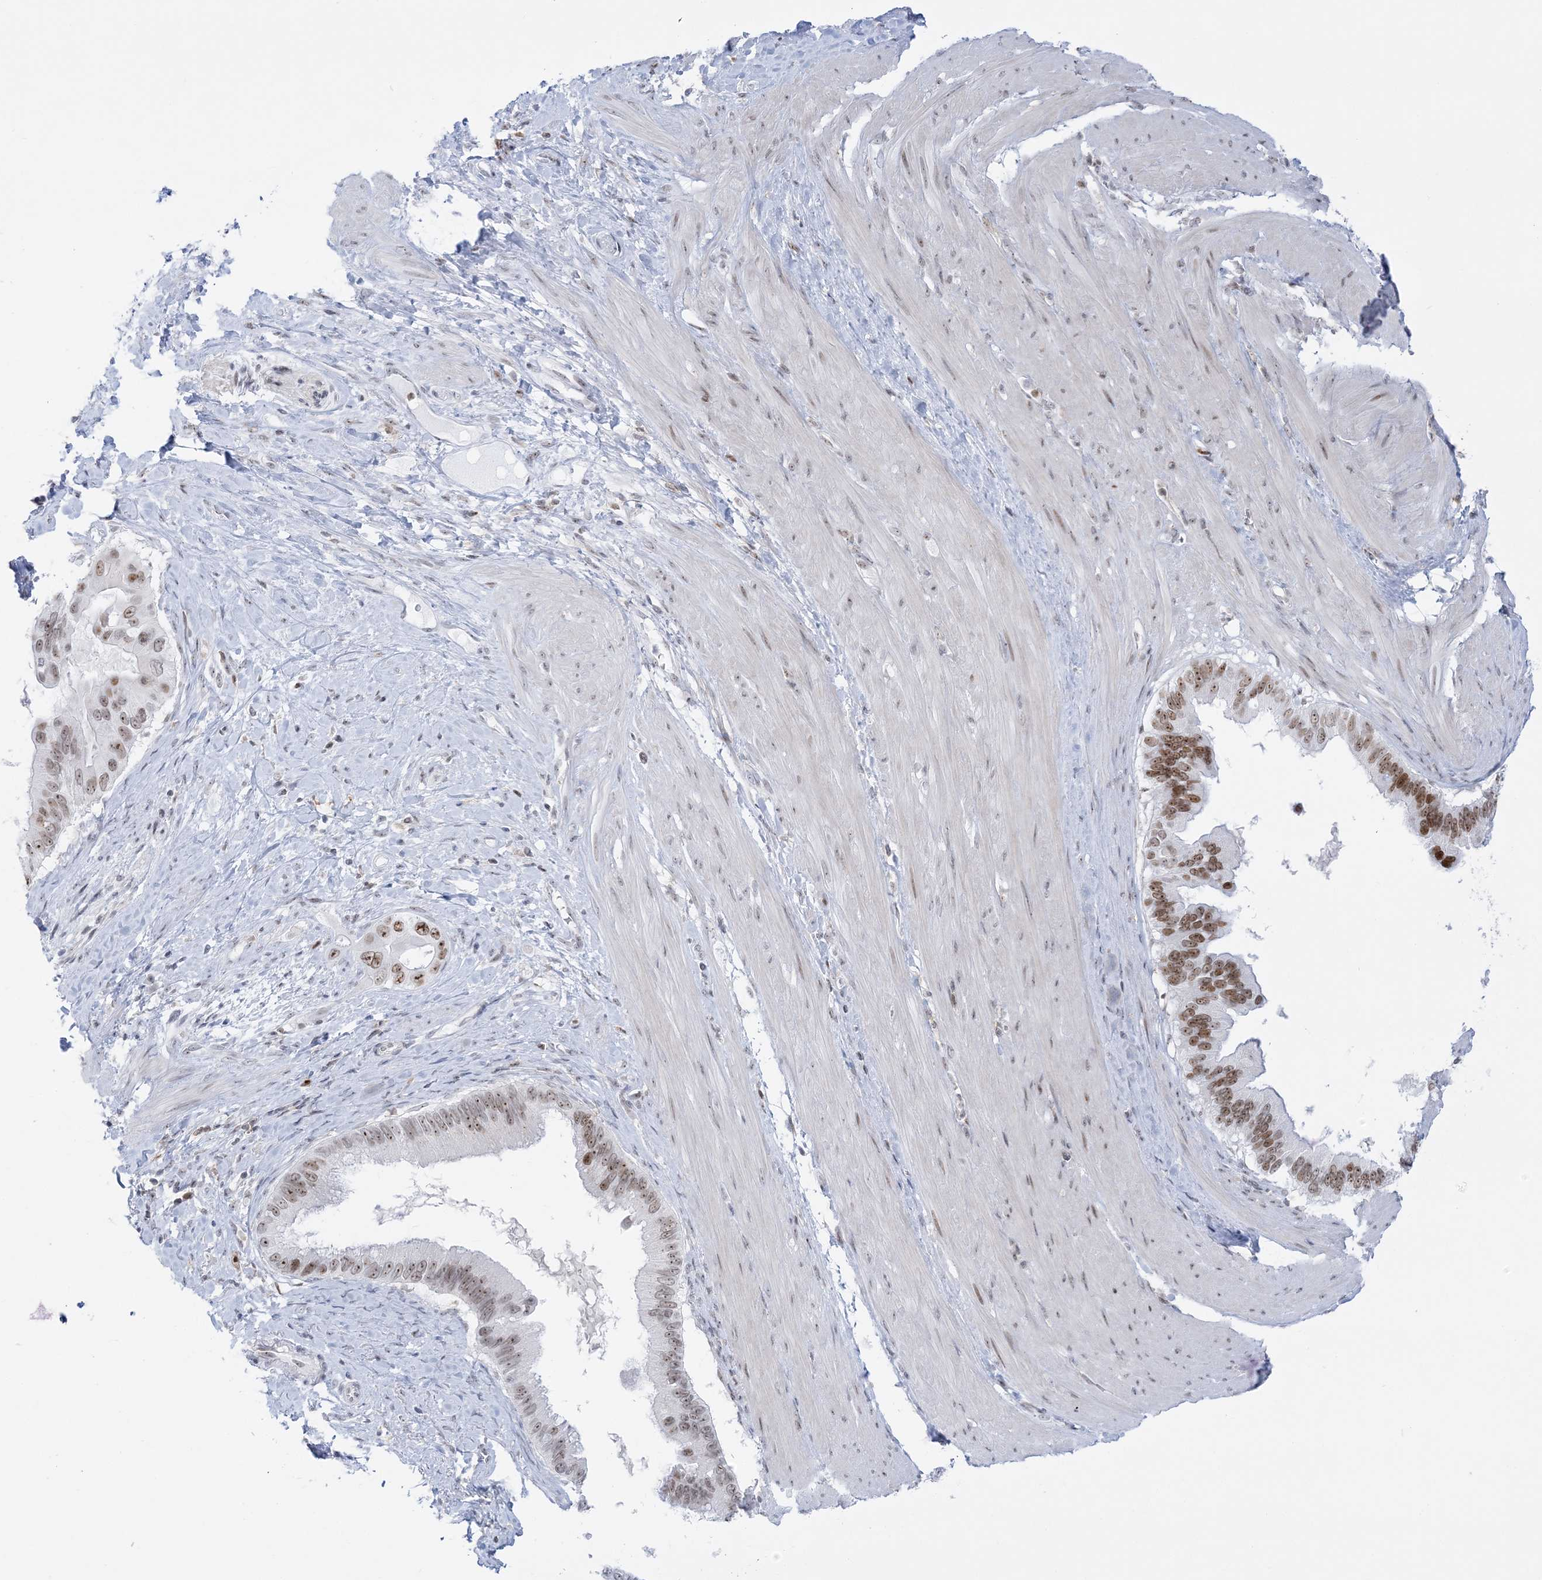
{"staining": {"intensity": "moderate", "quantity": ">75%", "location": "nuclear"}, "tissue": "pancreatic cancer", "cell_type": "Tumor cells", "image_type": "cancer", "snomed": [{"axis": "morphology", "description": "Adenocarcinoma, NOS"}, {"axis": "topography", "description": "Pancreas"}], "caption": "Protein staining reveals moderate nuclear staining in about >75% of tumor cells in pancreatic cancer (adenocarcinoma). Ihc stains the protein of interest in brown and the nuclei are stained blue.", "gene": "DDX21", "patient": {"sex": "female", "age": 56}}